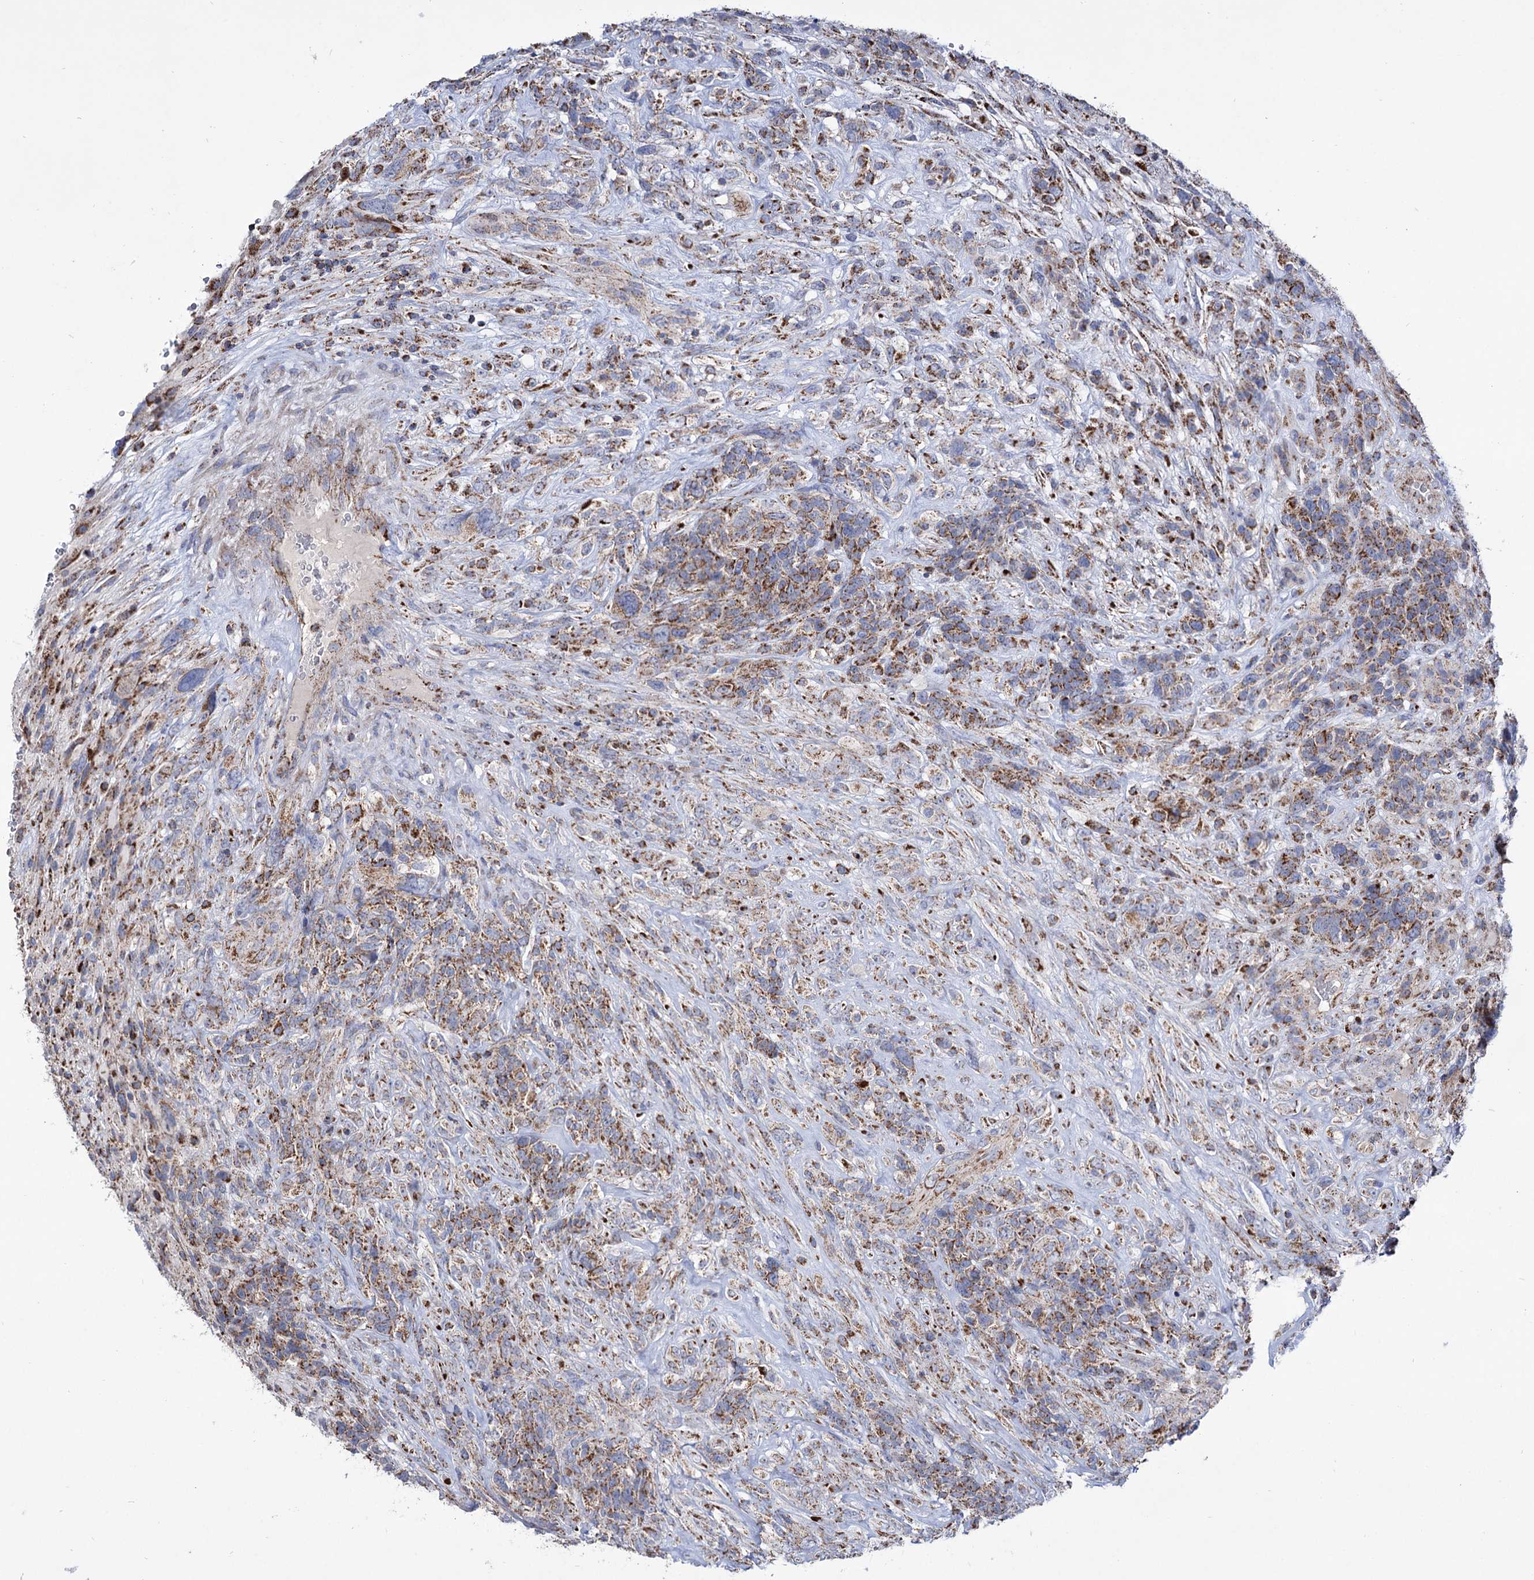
{"staining": {"intensity": "moderate", "quantity": ">75%", "location": "cytoplasmic/membranous"}, "tissue": "glioma", "cell_type": "Tumor cells", "image_type": "cancer", "snomed": [{"axis": "morphology", "description": "Glioma, malignant, High grade"}, {"axis": "topography", "description": "Brain"}], "caption": "Immunohistochemistry (IHC) photomicrograph of human glioma stained for a protein (brown), which displays medium levels of moderate cytoplasmic/membranous expression in about >75% of tumor cells.", "gene": "ABHD10", "patient": {"sex": "male", "age": 61}}